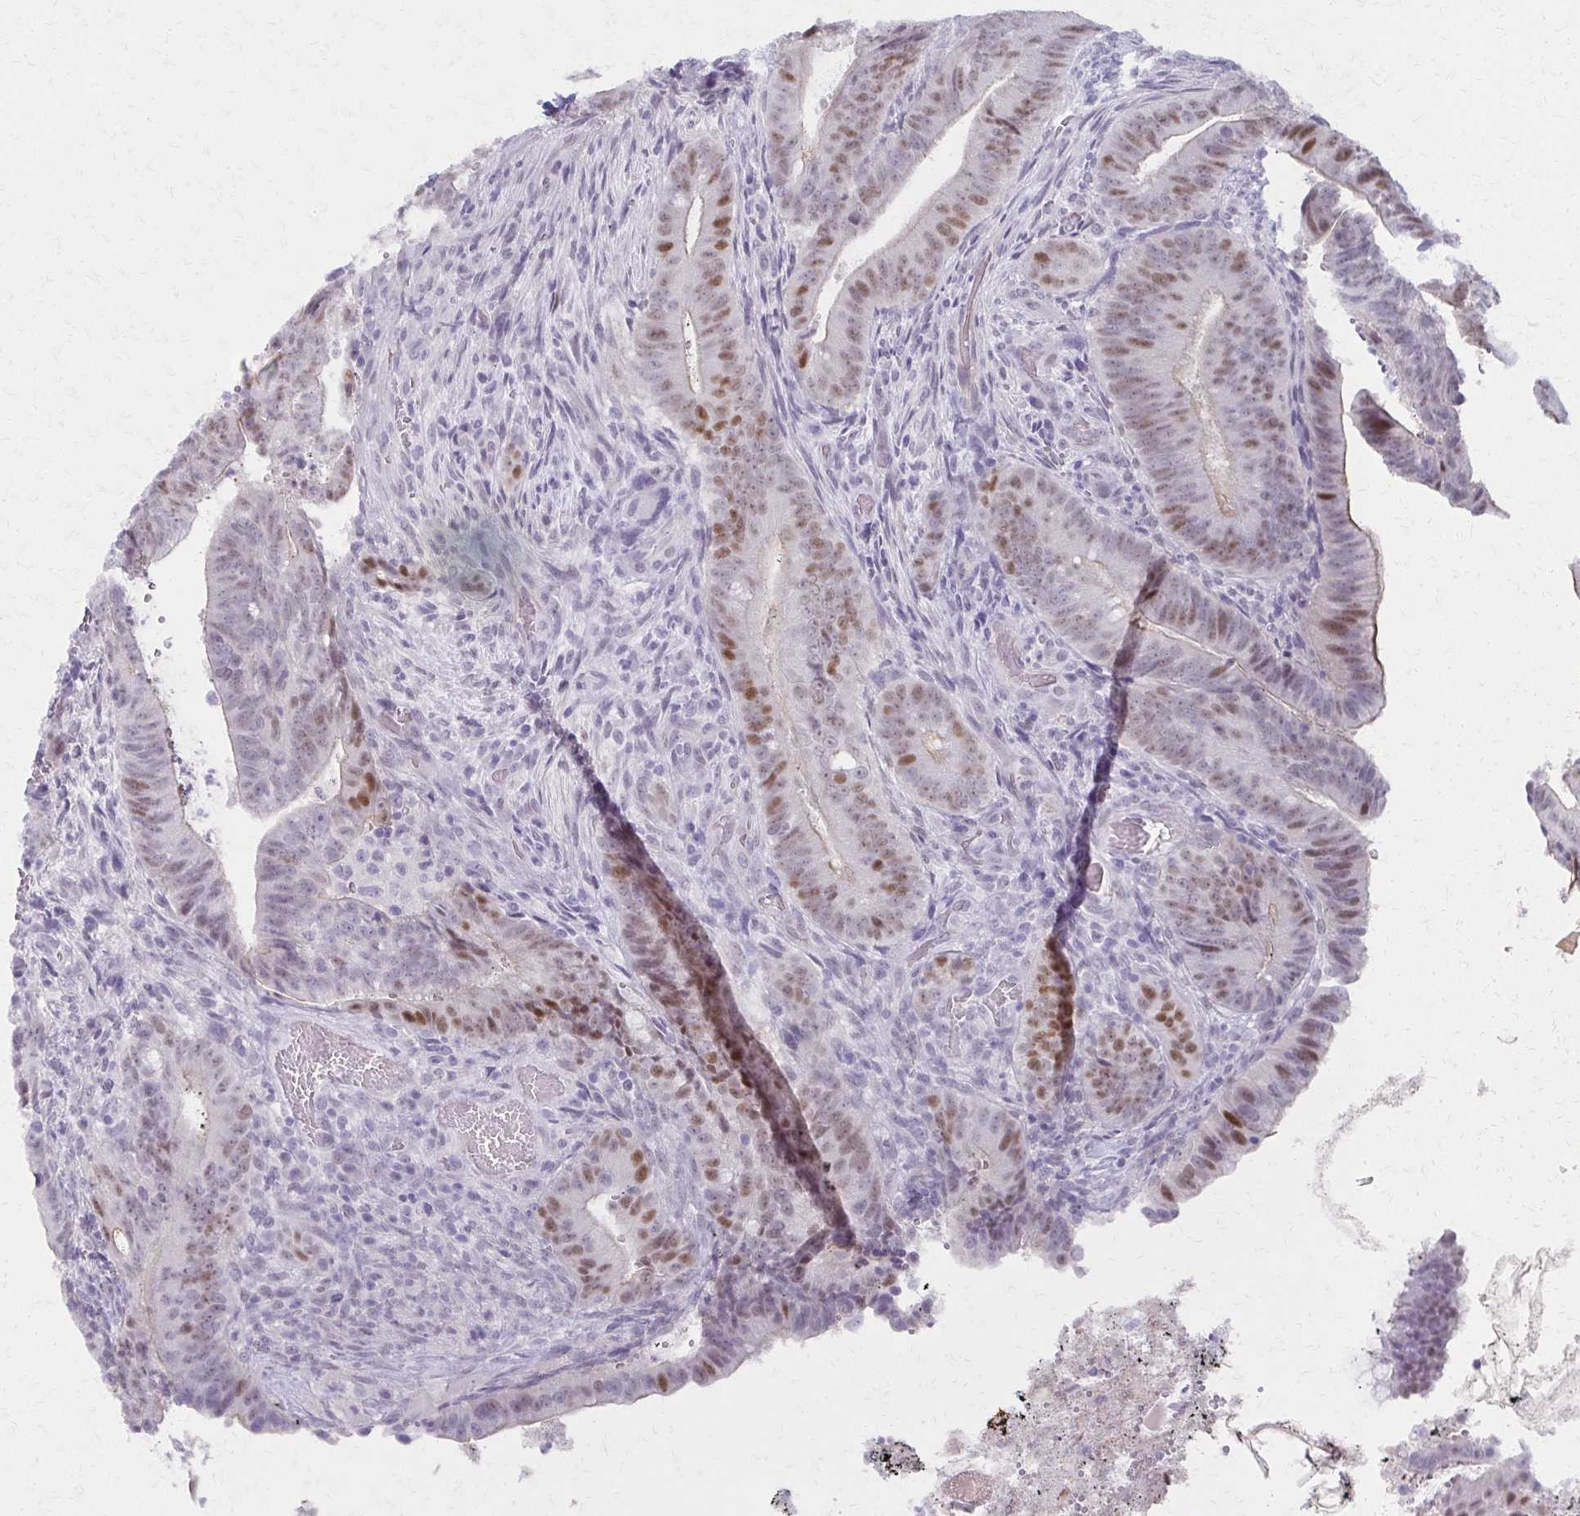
{"staining": {"intensity": "moderate", "quantity": "25%-75%", "location": "nuclear"}, "tissue": "colorectal cancer", "cell_type": "Tumor cells", "image_type": "cancer", "snomed": [{"axis": "morphology", "description": "Adenocarcinoma, NOS"}, {"axis": "topography", "description": "Colon"}], "caption": "High-magnification brightfield microscopy of colorectal cancer (adenocarcinoma) stained with DAB (brown) and counterstained with hematoxylin (blue). tumor cells exhibit moderate nuclear staining is appreciated in about25%-75% of cells. The staining was performed using DAB (3,3'-diaminobenzidine) to visualize the protein expression in brown, while the nuclei were stained in blue with hematoxylin (Magnification: 20x).", "gene": "MORC4", "patient": {"sex": "female", "age": 43}}